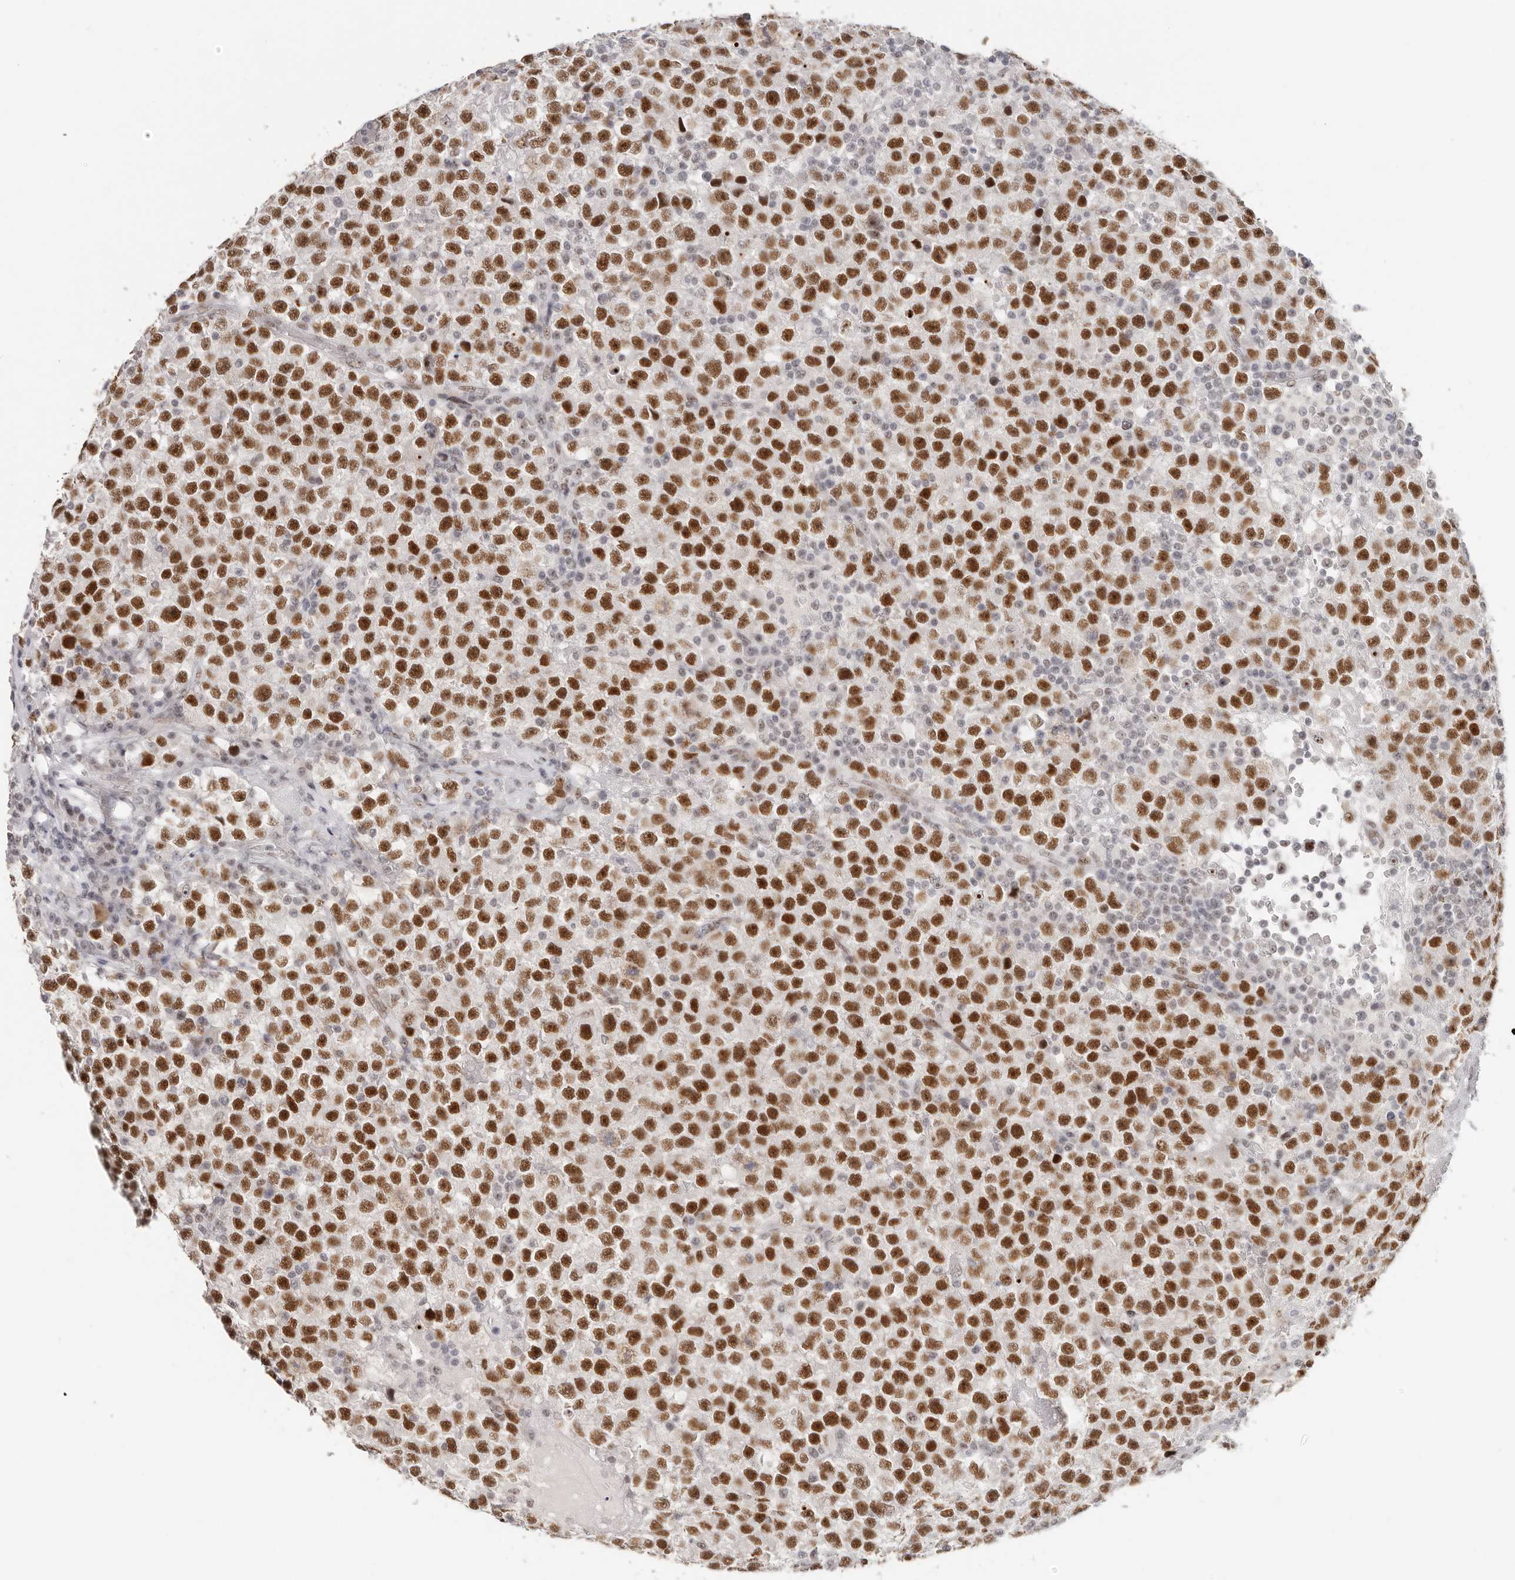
{"staining": {"intensity": "strong", "quantity": ">75%", "location": "nuclear"}, "tissue": "testis cancer", "cell_type": "Tumor cells", "image_type": "cancer", "snomed": [{"axis": "morphology", "description": "Seminoma, NOS"}, {"axis": "topography", "description": "Testis"}], "caption": "Human testis cancer stained with a brown dye demonstrates strong nuclear positive expression in about >75% of tumor cells.", "gene": "LARP7", "patient": {"sex": "male", "age": 22}}